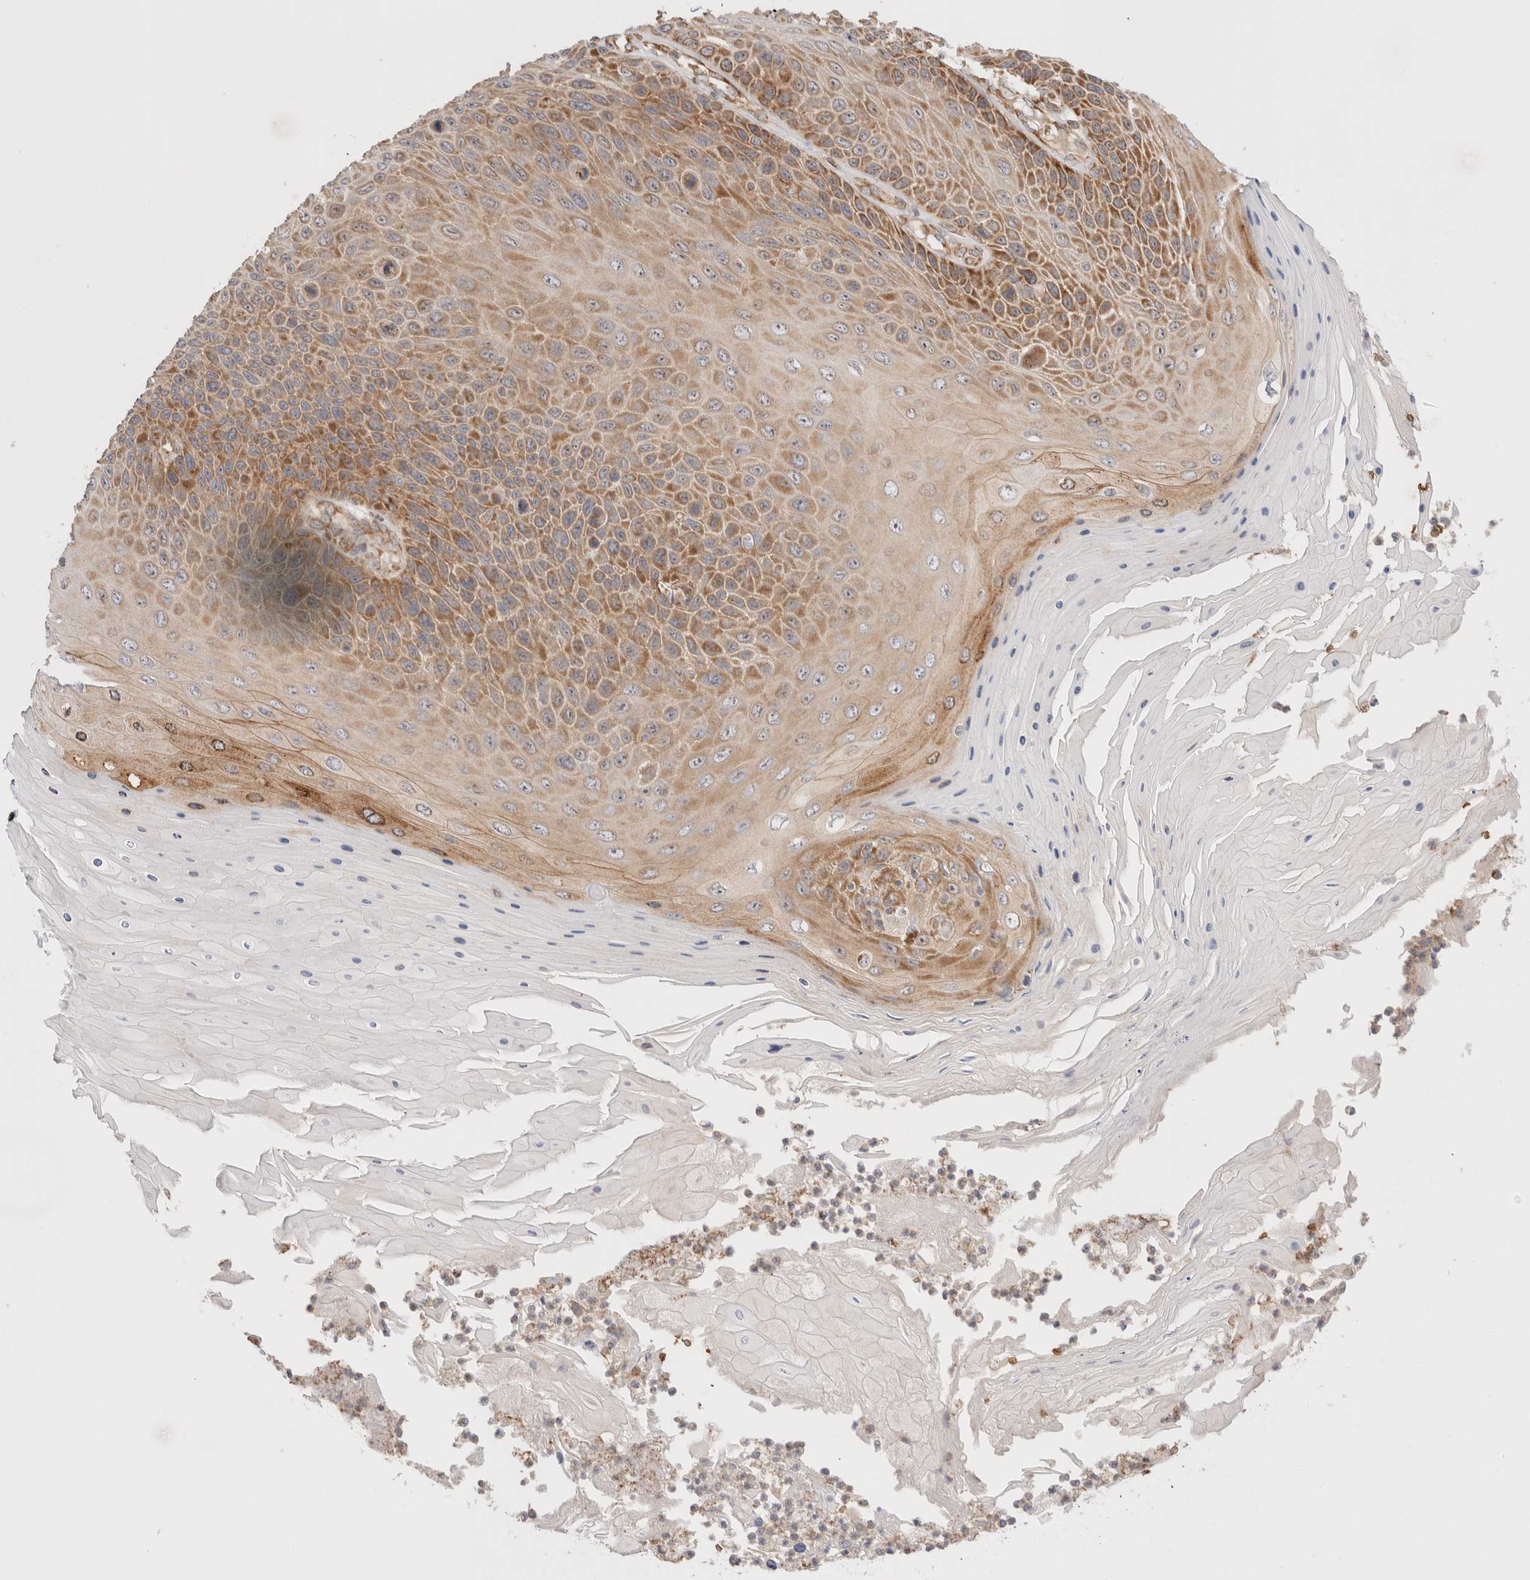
{"staining": {"intensity": "moderate", "quantity": ">75%", "location": "cytoplasmic/membranous"}, "tissue": "skin cancer", "cell_type": "Tumor cells", "image_type": "cancer", "snomed": [{"axis": "morphology", "description": "Squamous cell carcinoma, NOS"}, {"axis": "topography", "description": "Skin"}], "caption": "This image exhibits immunohistochemistry staining of human squamous cell carcinoma (skin), with medium moderate cytoplasmic/membranous staining in about >75% of tumor cells.", "gene": "UTS2B", "patient": {"sex": "female", "age": 88}}